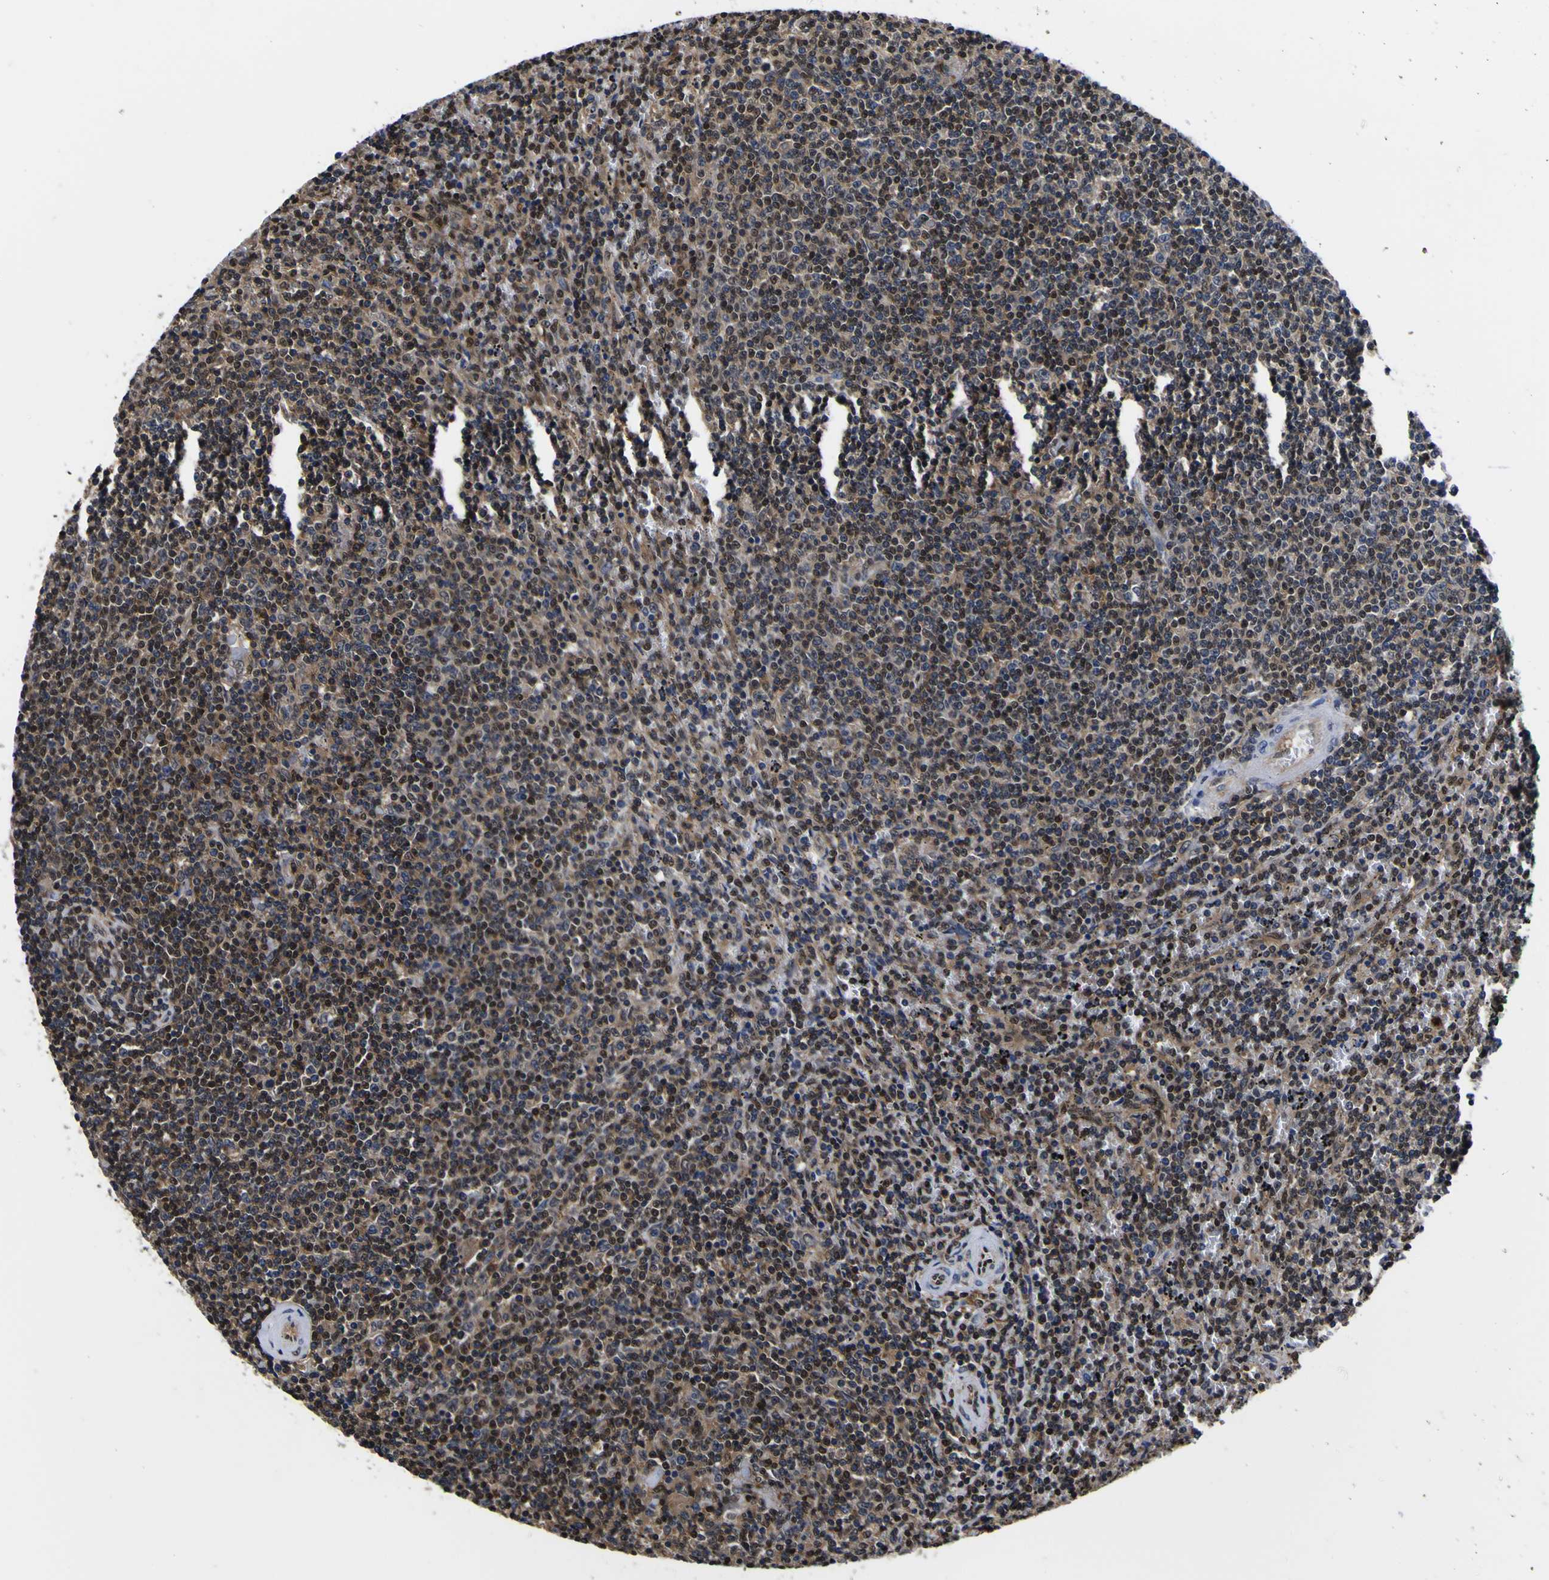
{"staining": {"intensity": "moderate", "quantity": "25%-75%", "location": "cytoplasmic/membranous,nuclear"}, "tissue": "lymphoma", "cell_type": "Tumor cells", "image_type": "cancer", "snomed": [{"axis": "morphology", "description": "Malignant lymphoma, non-Hodgkin's type, Low grade"}, {"axis": "topography", "description": "Spleen"}], "caption": "Immunohistochemistry micrograph of lymphoma stained for a protein (brown), which displays medium levels of moderate cytoplasmic/membranous and nuclear positivity in approximately 25%-75% of tumor cells.", "gene": "FAM110B", "patient": {"sex": "female", "age": 50}}